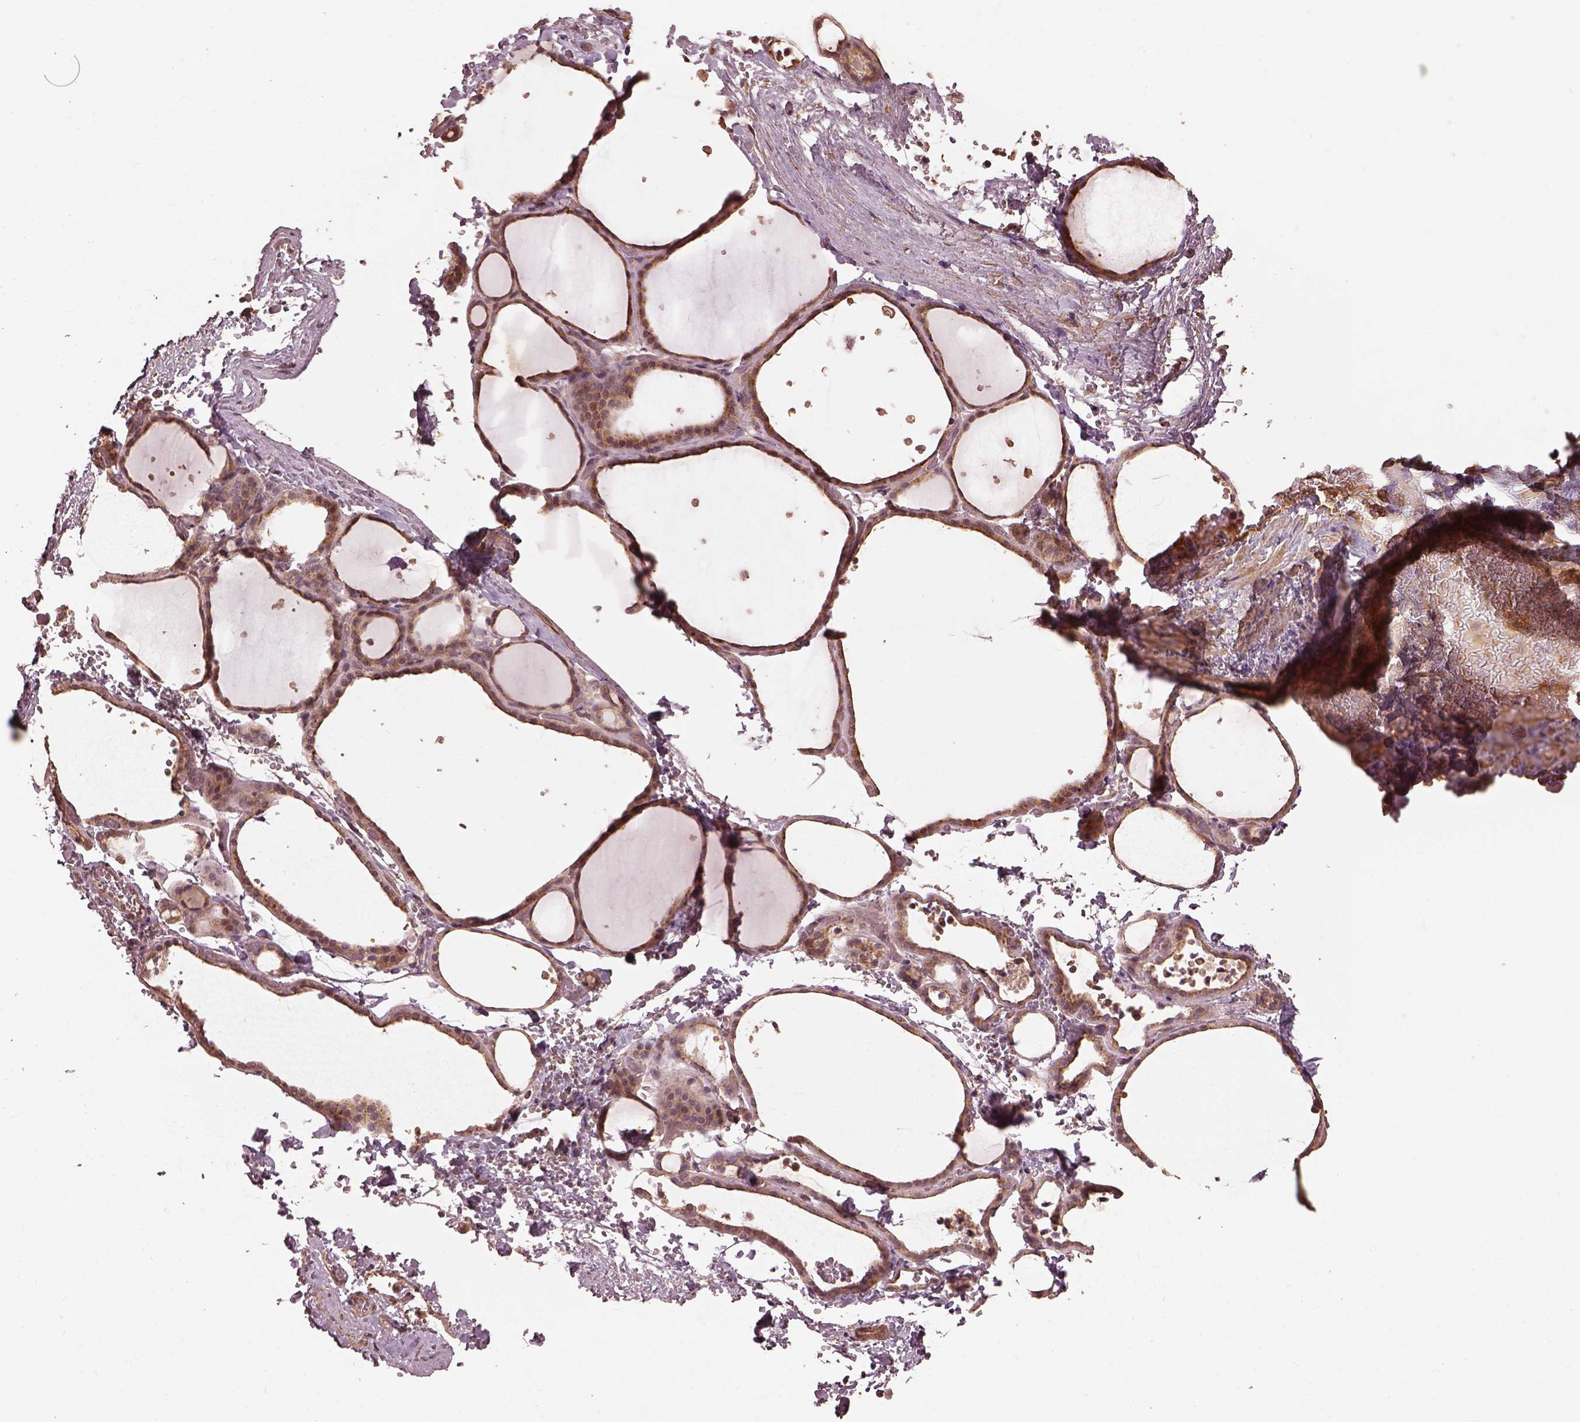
{"staining": {"intensity": "moderate", "quantity": ">75%", "location": "cytoplasmic/membranous"}, "tissue": "thyroid gland", "cell_type": "Glandular cells", "image_type": "normal", "snomed": [{"axis": "morphology", "description": "Normal tissue, NOS"}, {"axis": "topography", "description": "Thyroid gland"}], "caption": "IHC image of unremarkable human thyroid gland stained for a protein (brown), which reveals medium levels of moderate cytoplasmic/membranous staining in about >75% of glandular cells.", "gene": "METTL4", "patient": {"sex": "female", "age": 36}}